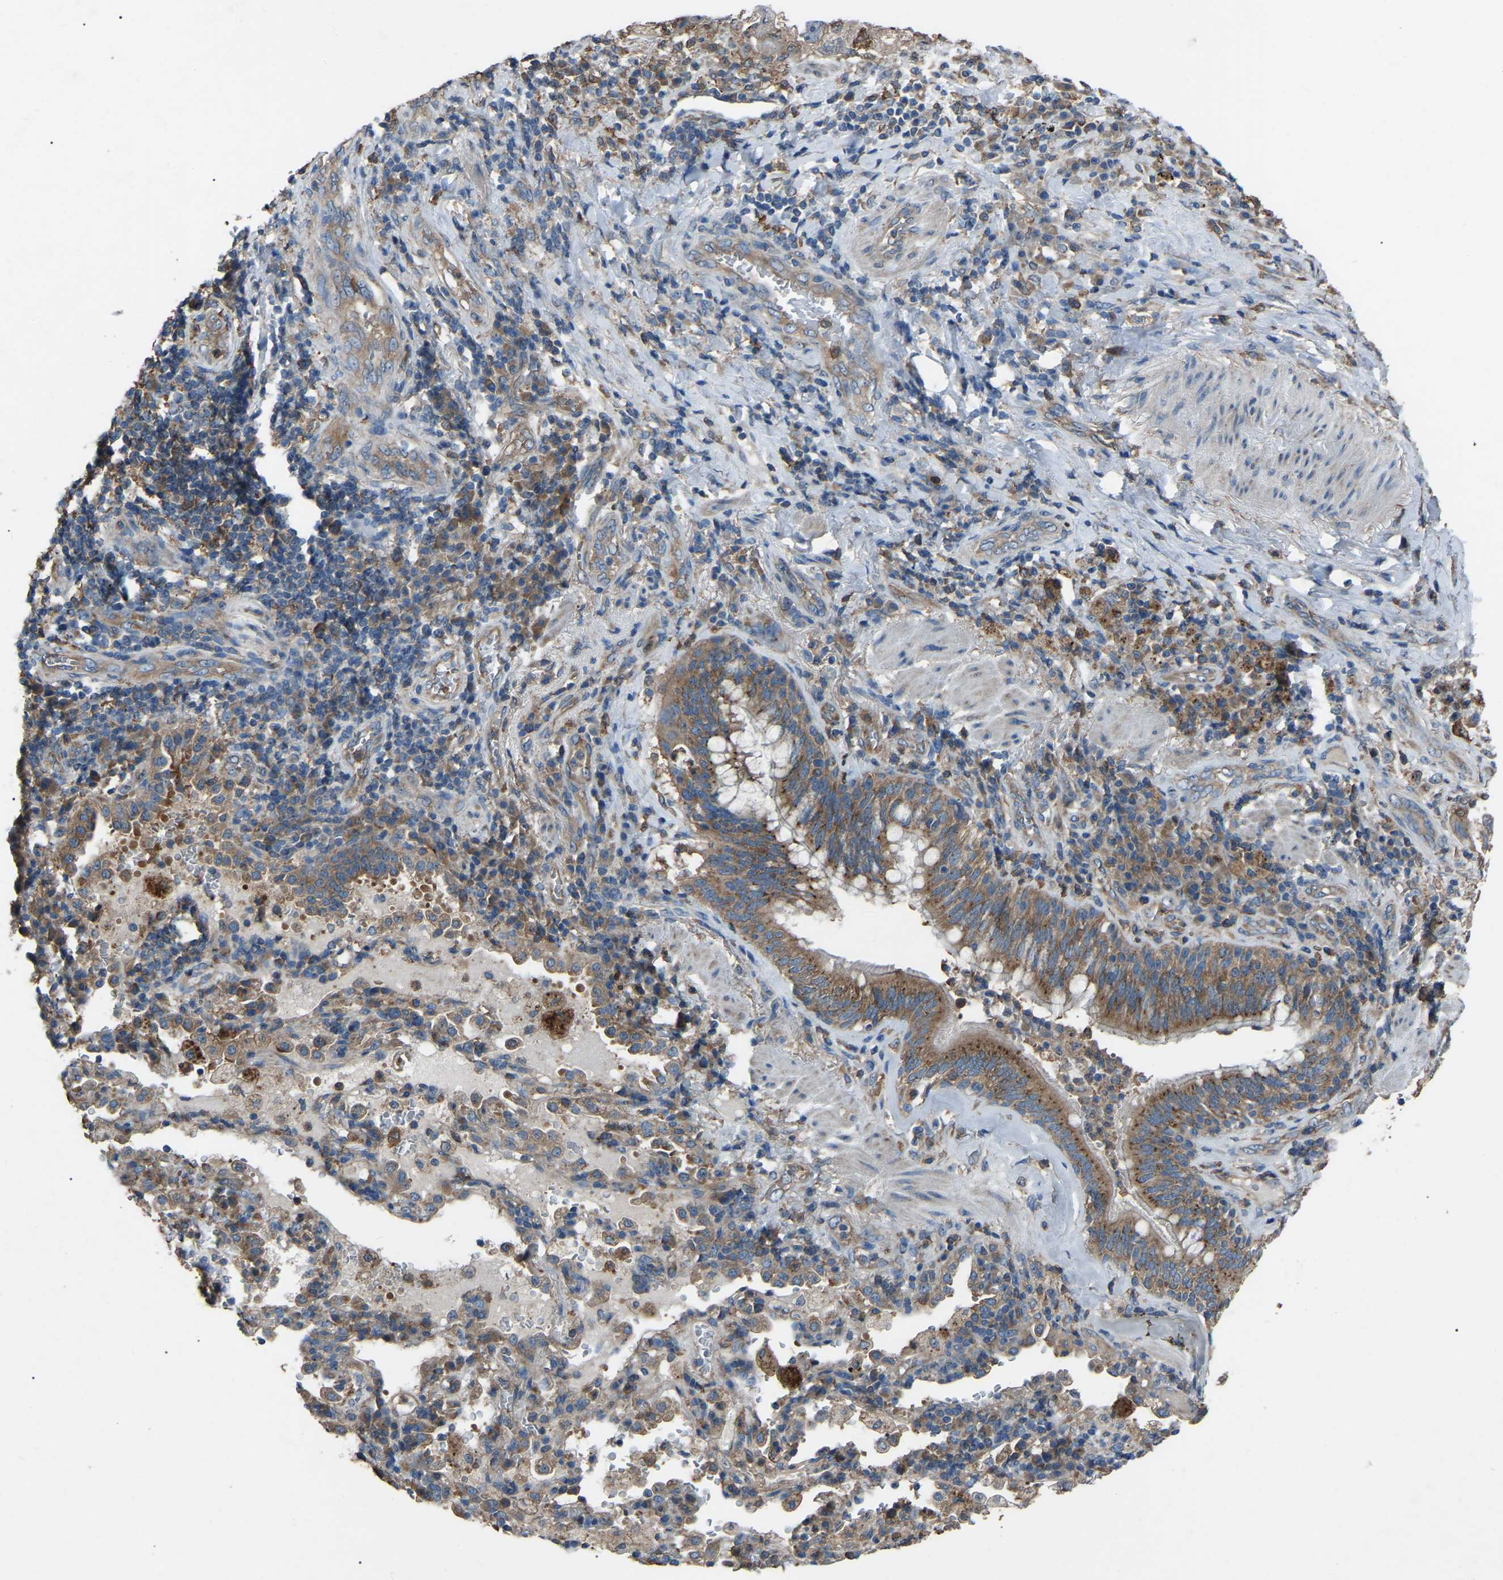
{"staining": {"intensity": "moderate", "quantity": ">75%", "location": "cytoplasmic/membranous"}, "tissue": "lung cancer", "cell_type": "Tumor cells", "image_type": "cancer", "snomed": [{"axis": "morphology", "description": "Adenocarcinoma, NOS"}, {"axis": "topography", "description": "Lung"}], "caption": "This is an image of immunohistochemistry staining of adenocarcinoma (lung), which shows moderate positivity in the cytoplasmic/membranous of tumor cells.", "gene": "AIMP1", "patient": {"sex": "male", "age": 64}}